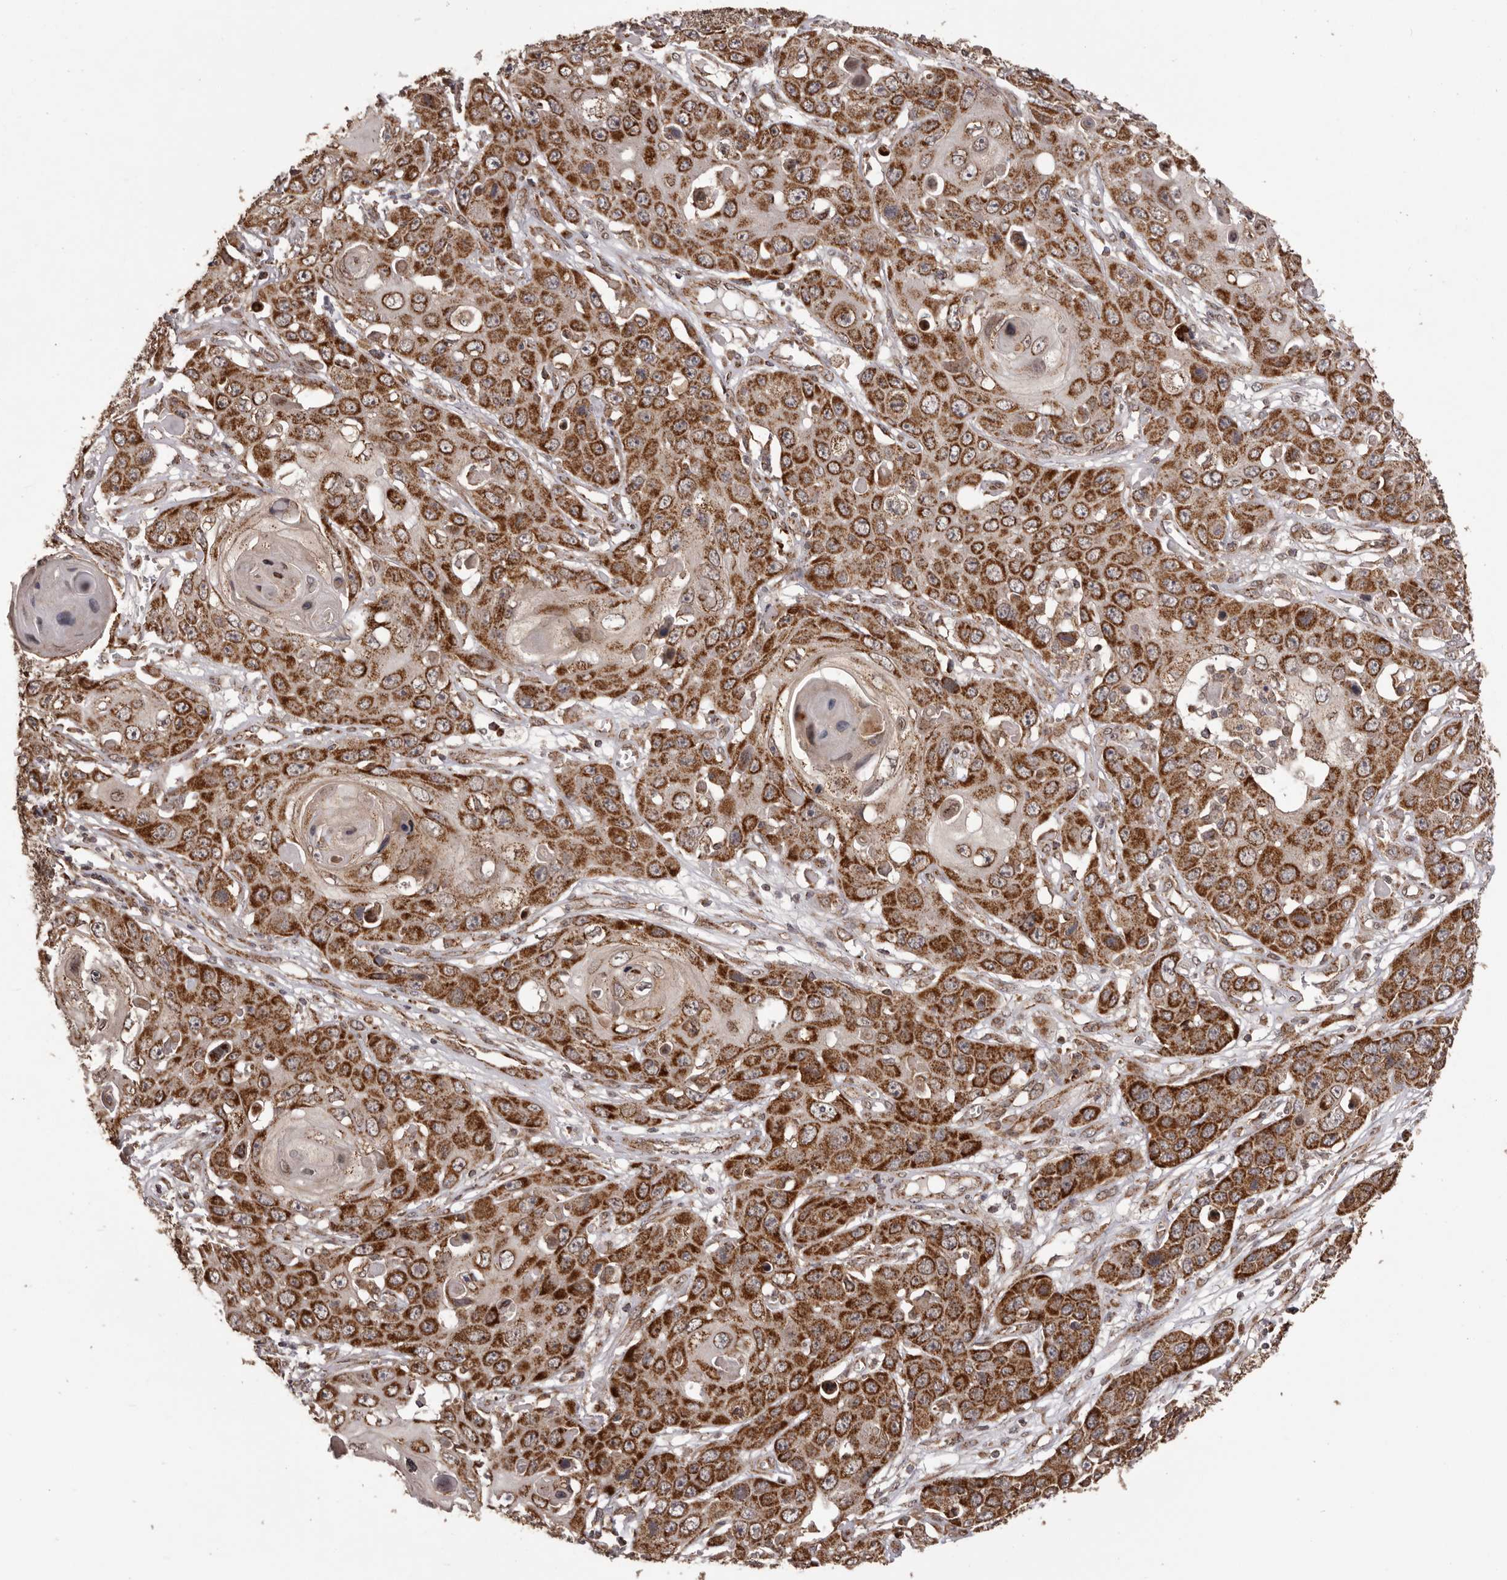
{"staining": {"intensity": "strong", "quantity": ">75%", "location": "cytoplasmic/membranous"}, "tissue": "skin cancer", "cell_type": "Tumor cells", "image_type": "cancer", "snomed": [{"axis": "morphology", "description": "Squamous cell carcinoma, NOS"}, {"axis": "topography", "description": "Skin"}], "caption": "This histopathology image displays immunohistochemistry (IHC) staining of skin cancer (squamous cell carcinoma), with high strong cytoplasmic/membranous staining in about >75% of tumor cells.", "gene": "CHRM2", "patient": {"sex": "male", "age": 55}}